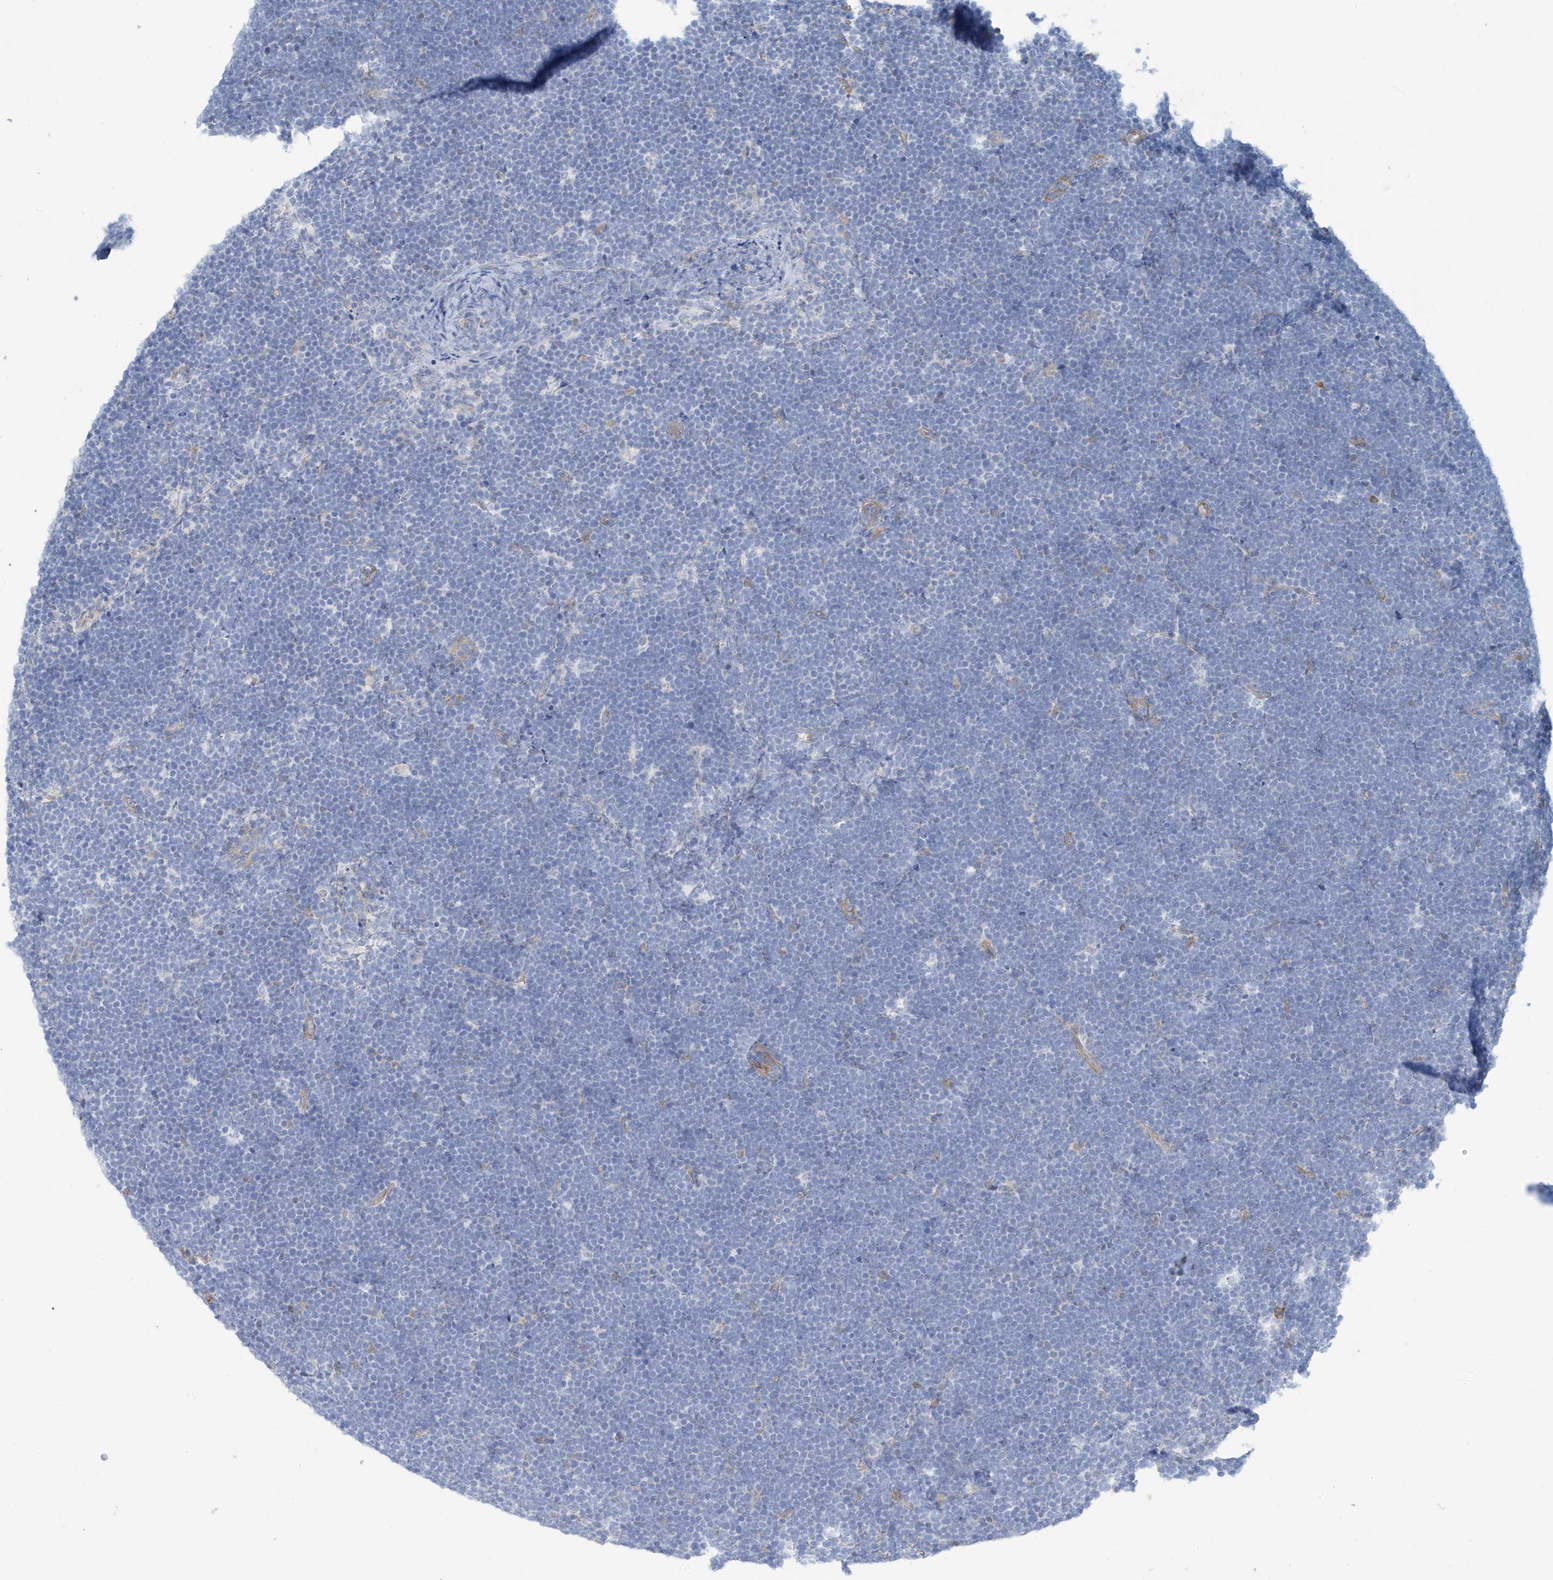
{"staining": {"intensity": "negative", "quantity": "none", "location": "none"}, "tissue": "lymphoma", "cell_type": "Tumor cells", "image_type": "cancer", "snomed": [{"axis": "morphology", "description": "Malignant lymphoma, non-Hodgkin's type, High grade"}, {"axis": "topography", "description": "Lymph node"}], "caption": "DAB (3,3'-diaminobenzidine) immunohistochemical staining of human malignant lymphoma, non-Hodgkin's type (high-grade) displays no significant expression in tumor cells.", "gene": "ZNF846", "patient": {"sex": "male", "age": 13}}